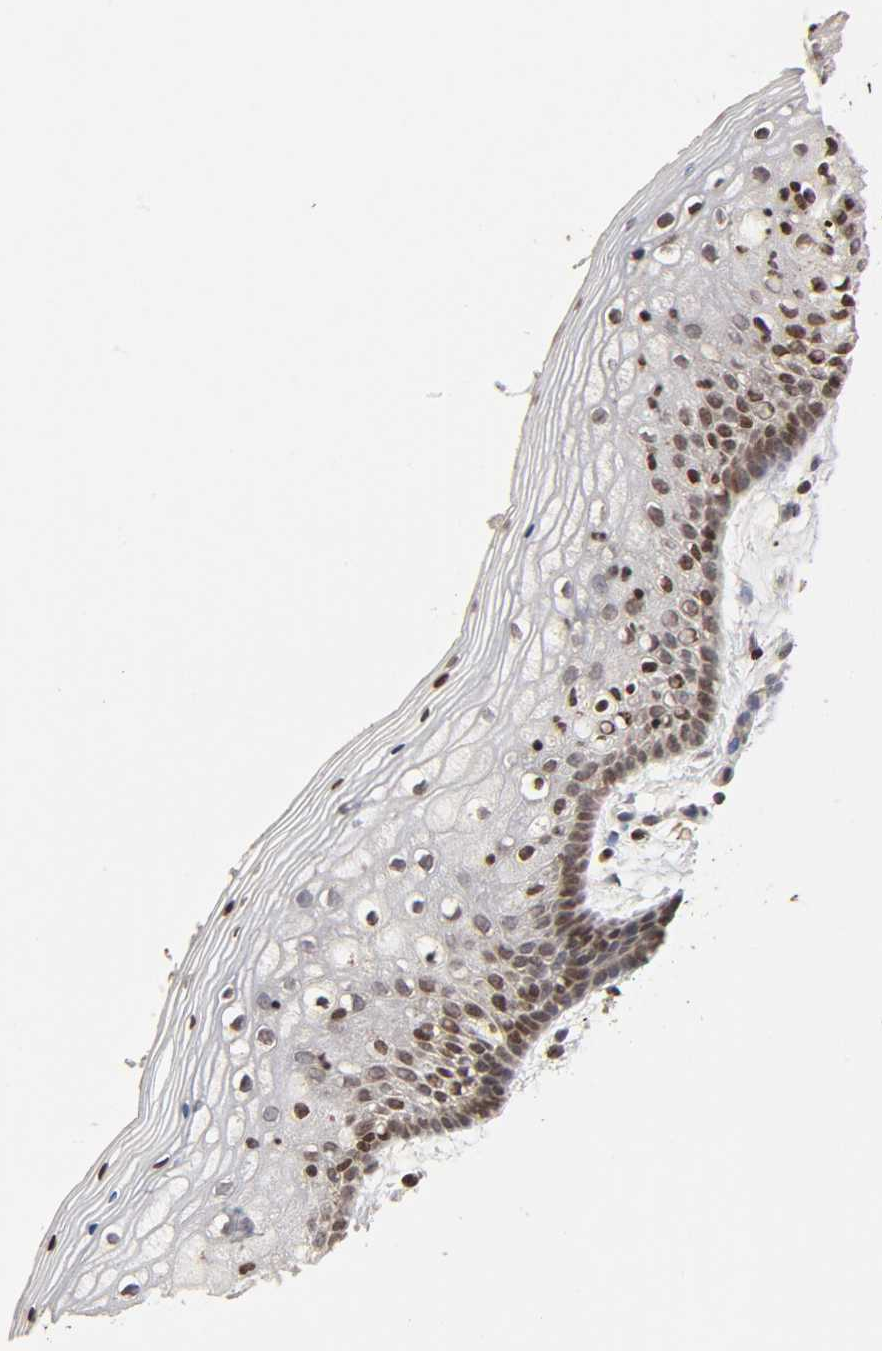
{"staining": {"intensity": "moderate", "quantity": "<25%", "location": "nuclear"}, "tissue": "vagina", "cell_type": "Squamous epithelial cells", "image_type": "normal", "snomed": [{"axis": "morphology", "description": "Normal tissue, NOS"}, {"axis": "topography", "description": "Vagina"}], "caption": "A photomicrograph of human vagina stained for a protein demonstrates moderate nuclear brown staining in squamous epithelial cells. The protein is stained brown, and the nuclei are stained in blue (DAB IHC with brightfield microscopy, high magnification).", "gene": "ZNF473", "patient": {"sex": "female", "age": 46}}